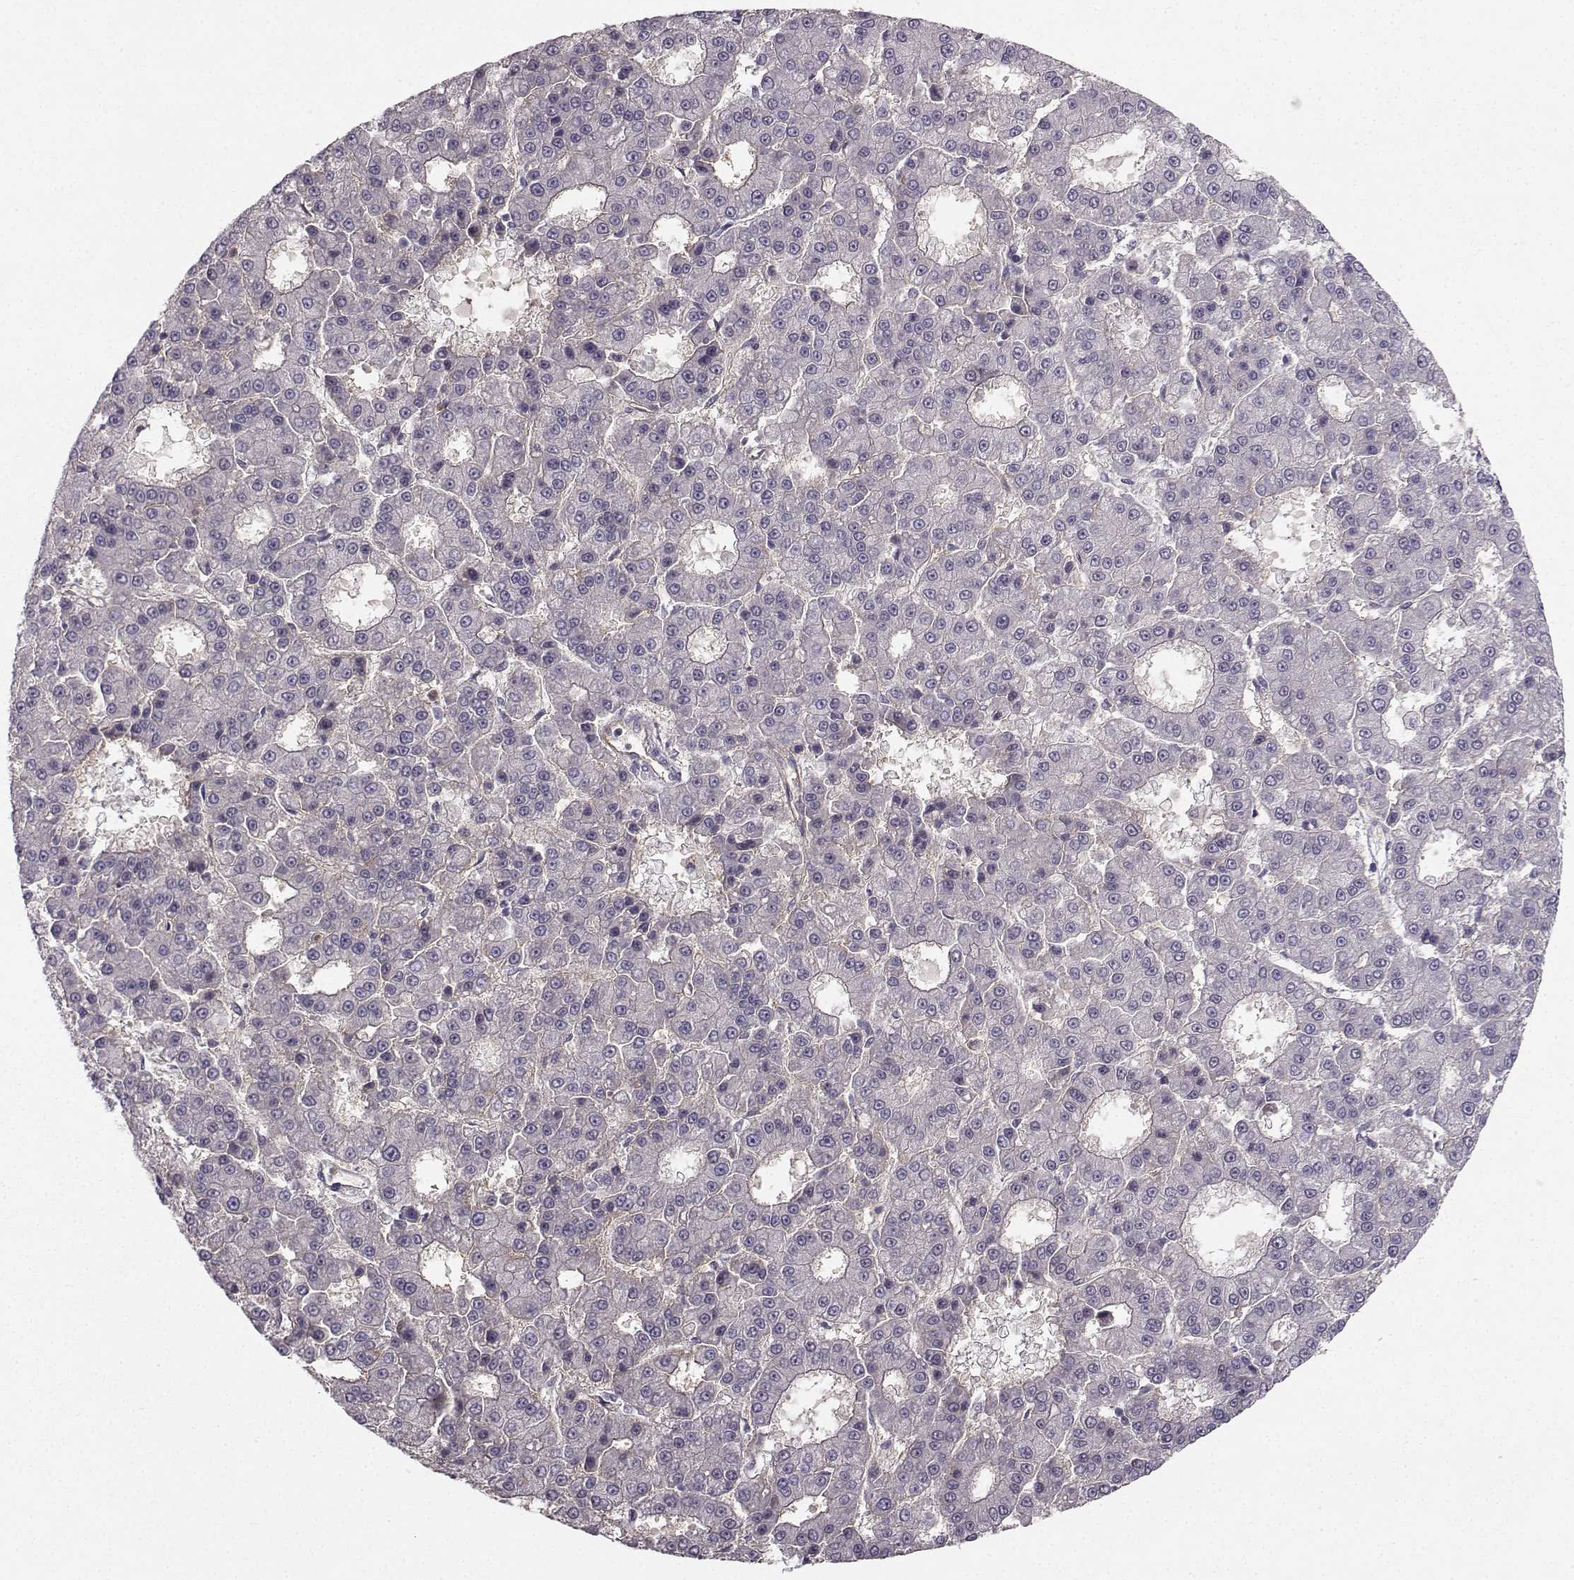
{"staining": {"intensity": "negative", "quantity": "none", "location": "none"}, "tissue": "liver cancer", "cell_type": "Tumor cells", "image_type": "cancer", "snomed": [{"axis": "morphology", "description": "Carcinoma, Hepatocellular, NOS"}, {"axis": "topography", "description": "Liver"}], "caption": "IHC of liver hepatocellular carcinoma exhibits no staining in tumor cells. (DAB (3,3'-diaminobenzidine) immunohistochemistry (IHC) with hematoxylin counter stain).", "gene": "OPRD1", "patient": {"sex": "male", "age": 70}}